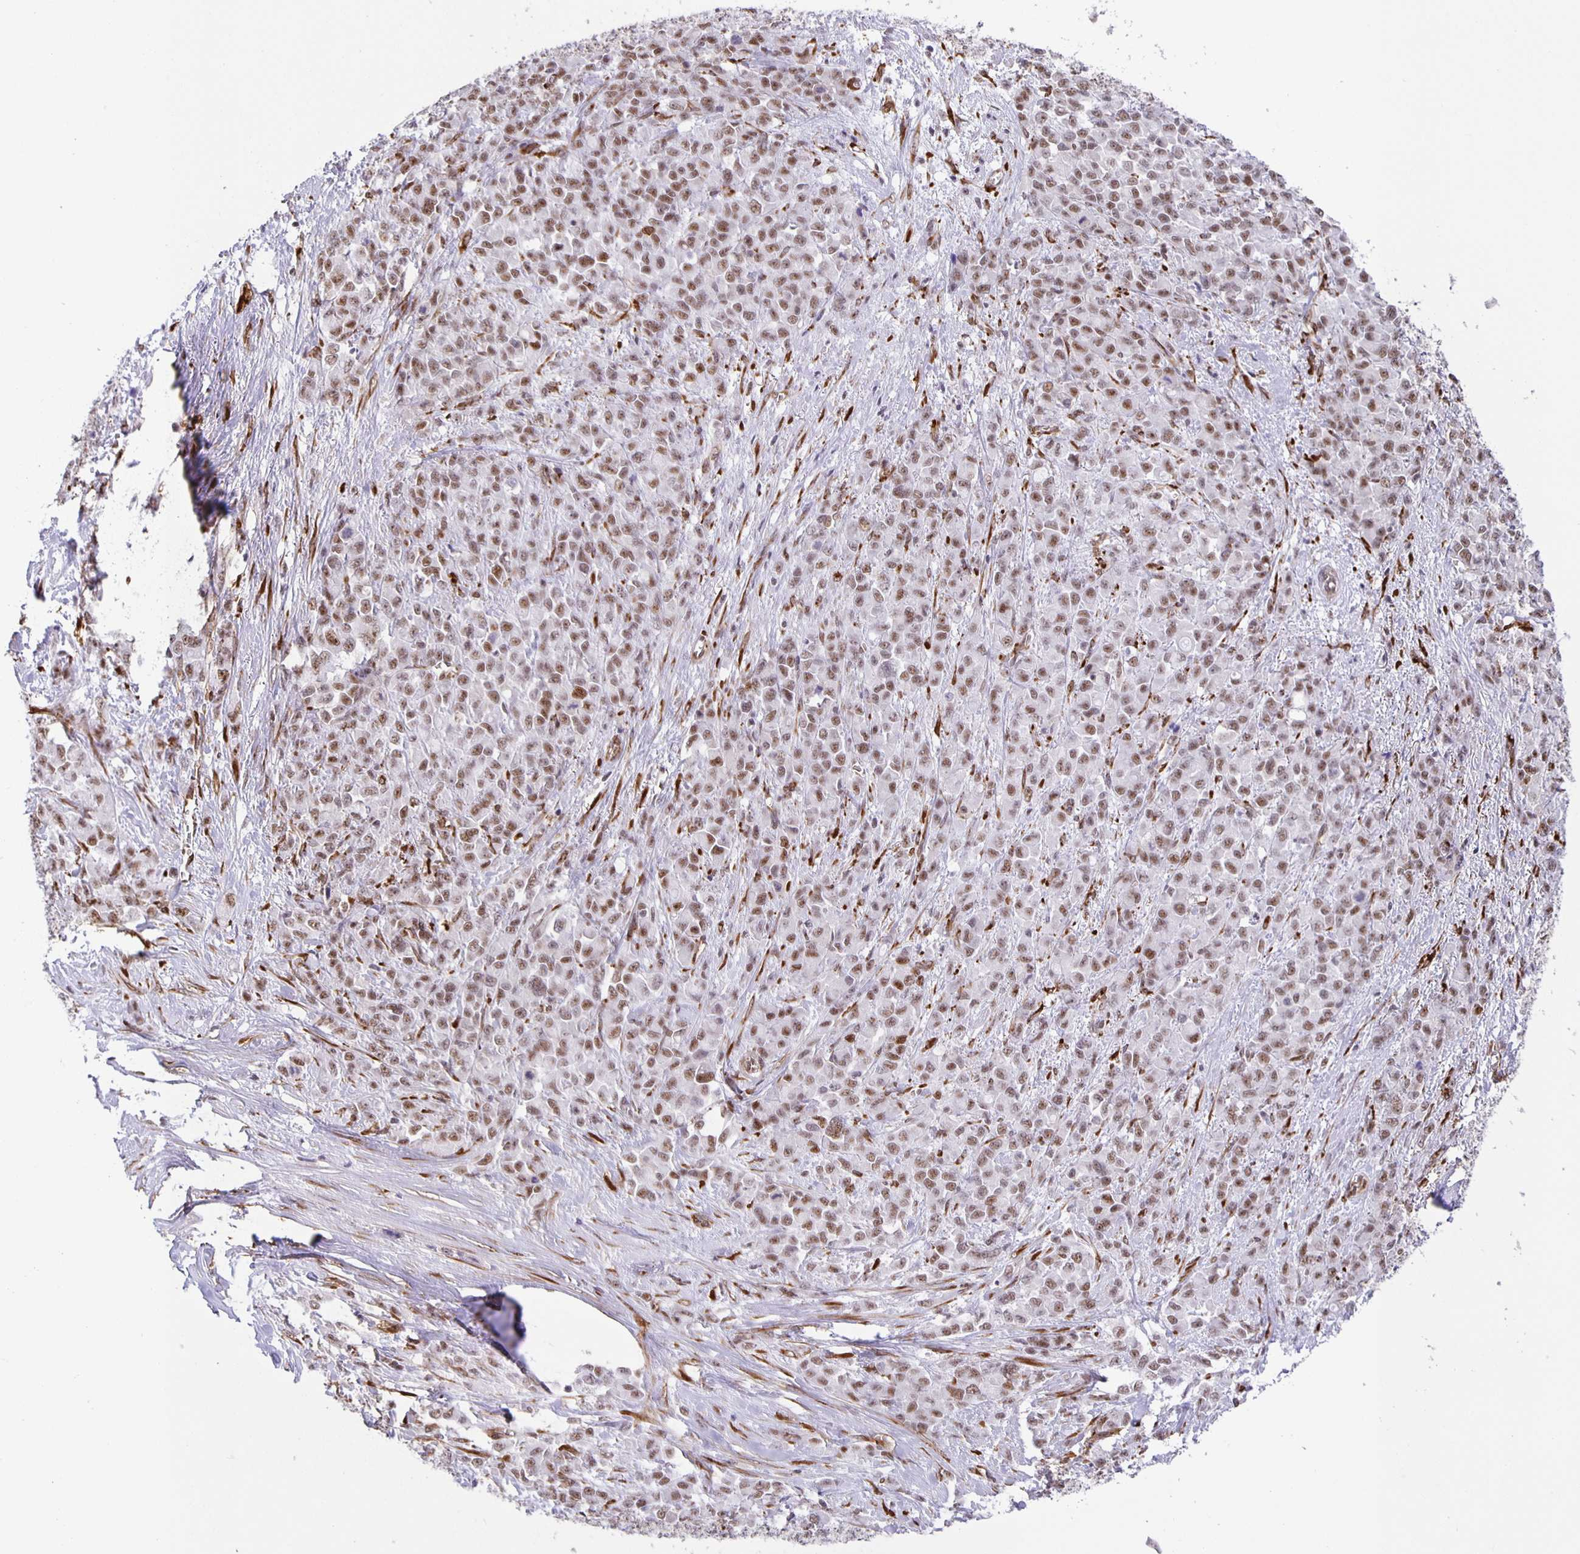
{"staining": {"intensity": "moderate", "quantity": ">75%", "location": "nuclear"}, "tissue": "stomach cancer", "cell_type": "Tumor cells", "image_type": "cancer", "snomed": [{"axis": "morphology", "description": "Adenocarcinoma, NOS"}, {"axis": "topography", "description": "Stomach"}], "caption": "Protein positivity by immunohistochemistry displays moderate nuclear positivity in about >75% of tumor cells in adenocarcinoma (stomach).", "gene": "ZRANB2", "patient": {"sex": "female", "age": 76}}